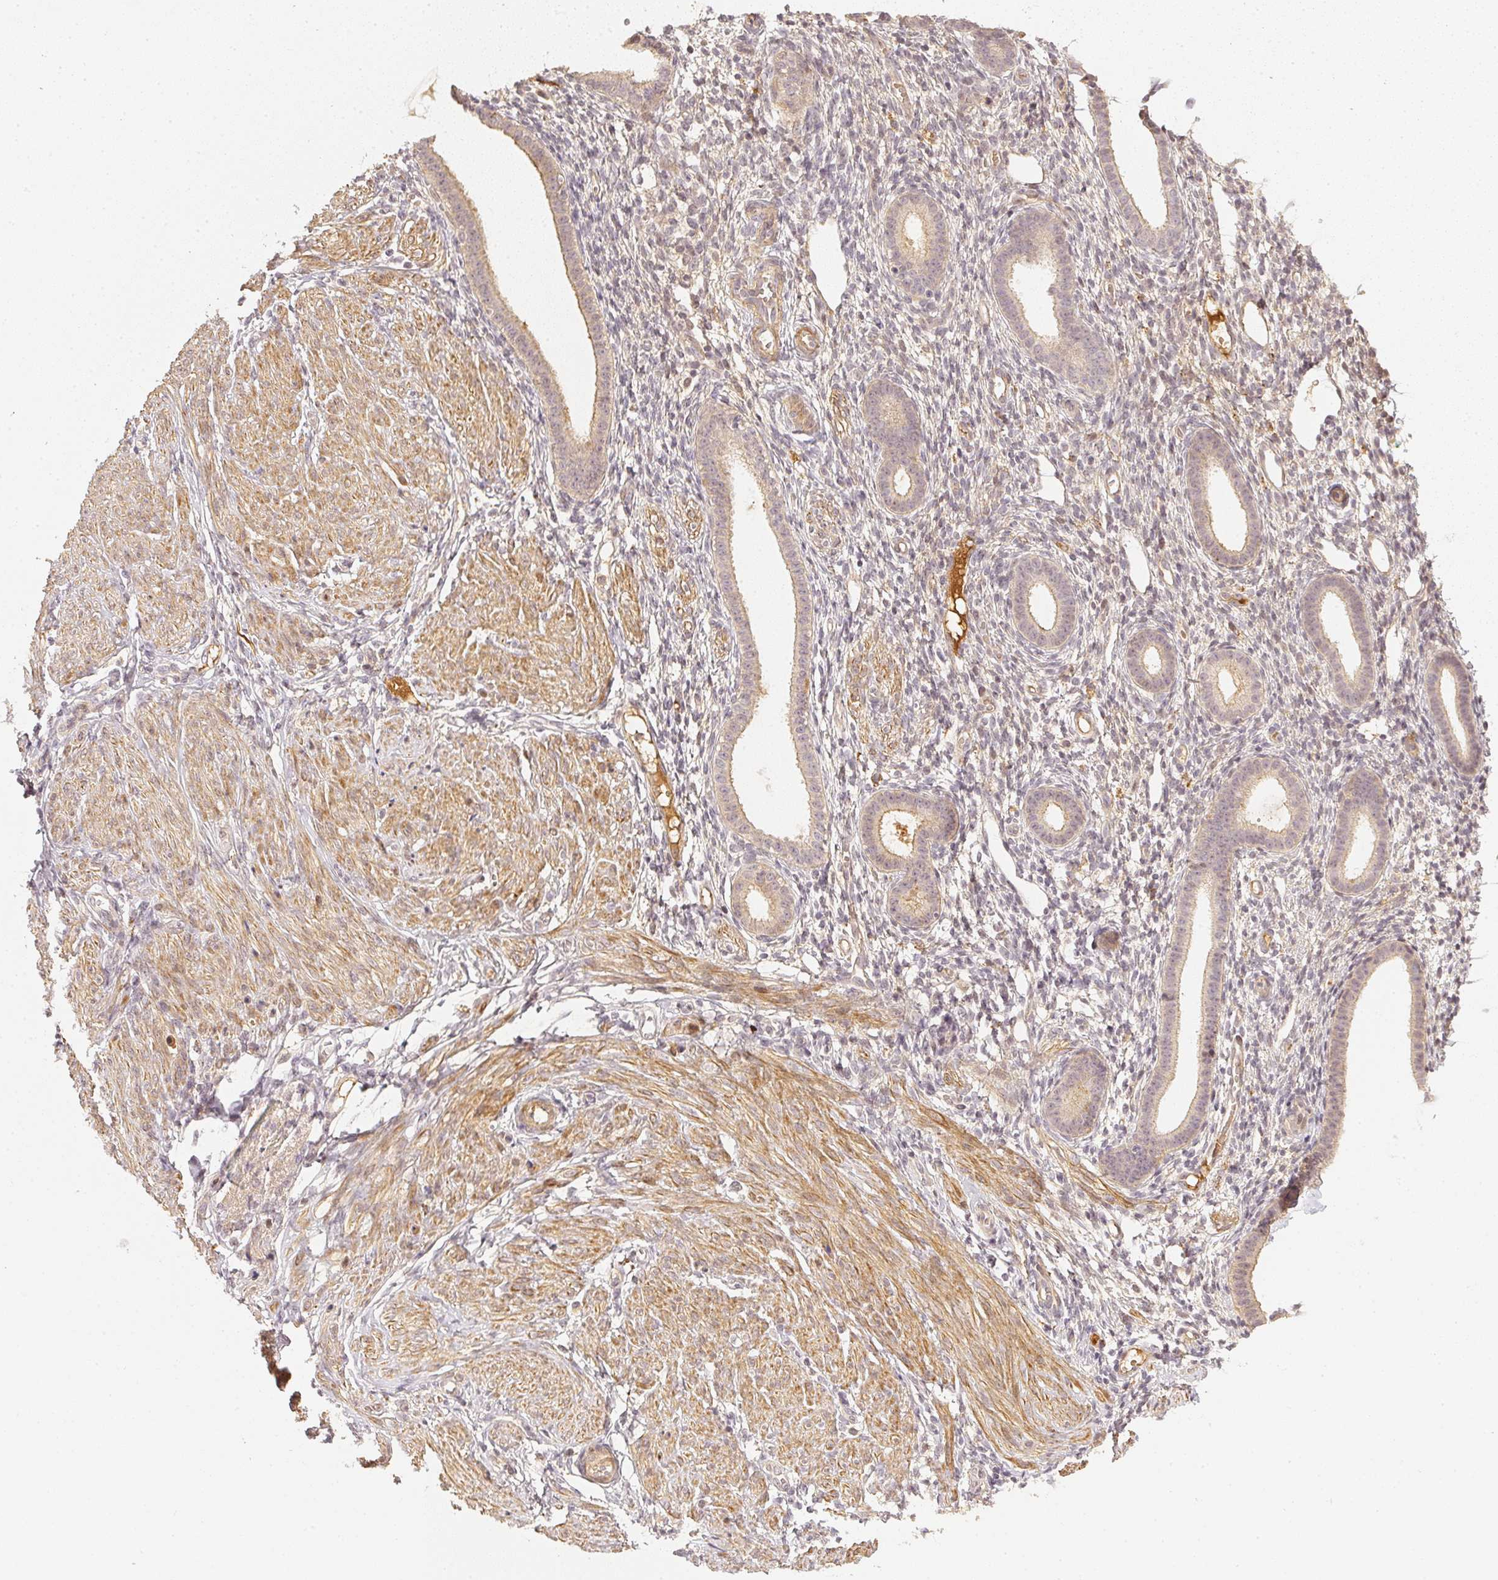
{"staining": {"intensity": "negative", "quantity": "none", "location": "none"}, "tissue": "endometrium", "cell_type": "Cells in endometrial stroma", "image_type": "normal", "snomed": [{"axis": "morphology", "description": "Normal tissue, NOS"}, {"axis": "topography", "description": "Endometrium"}], "caption": "Cells in endometrial stroma are negative for brown protein staining in normal endometrium. (Brightfield microscopy of DAB (3,3'-diaminobenzidine) immunohistochemistry (IHC) at high magnification).", "gene": "SERPINE1", "patient": {"sex": "female", "age": 36}}